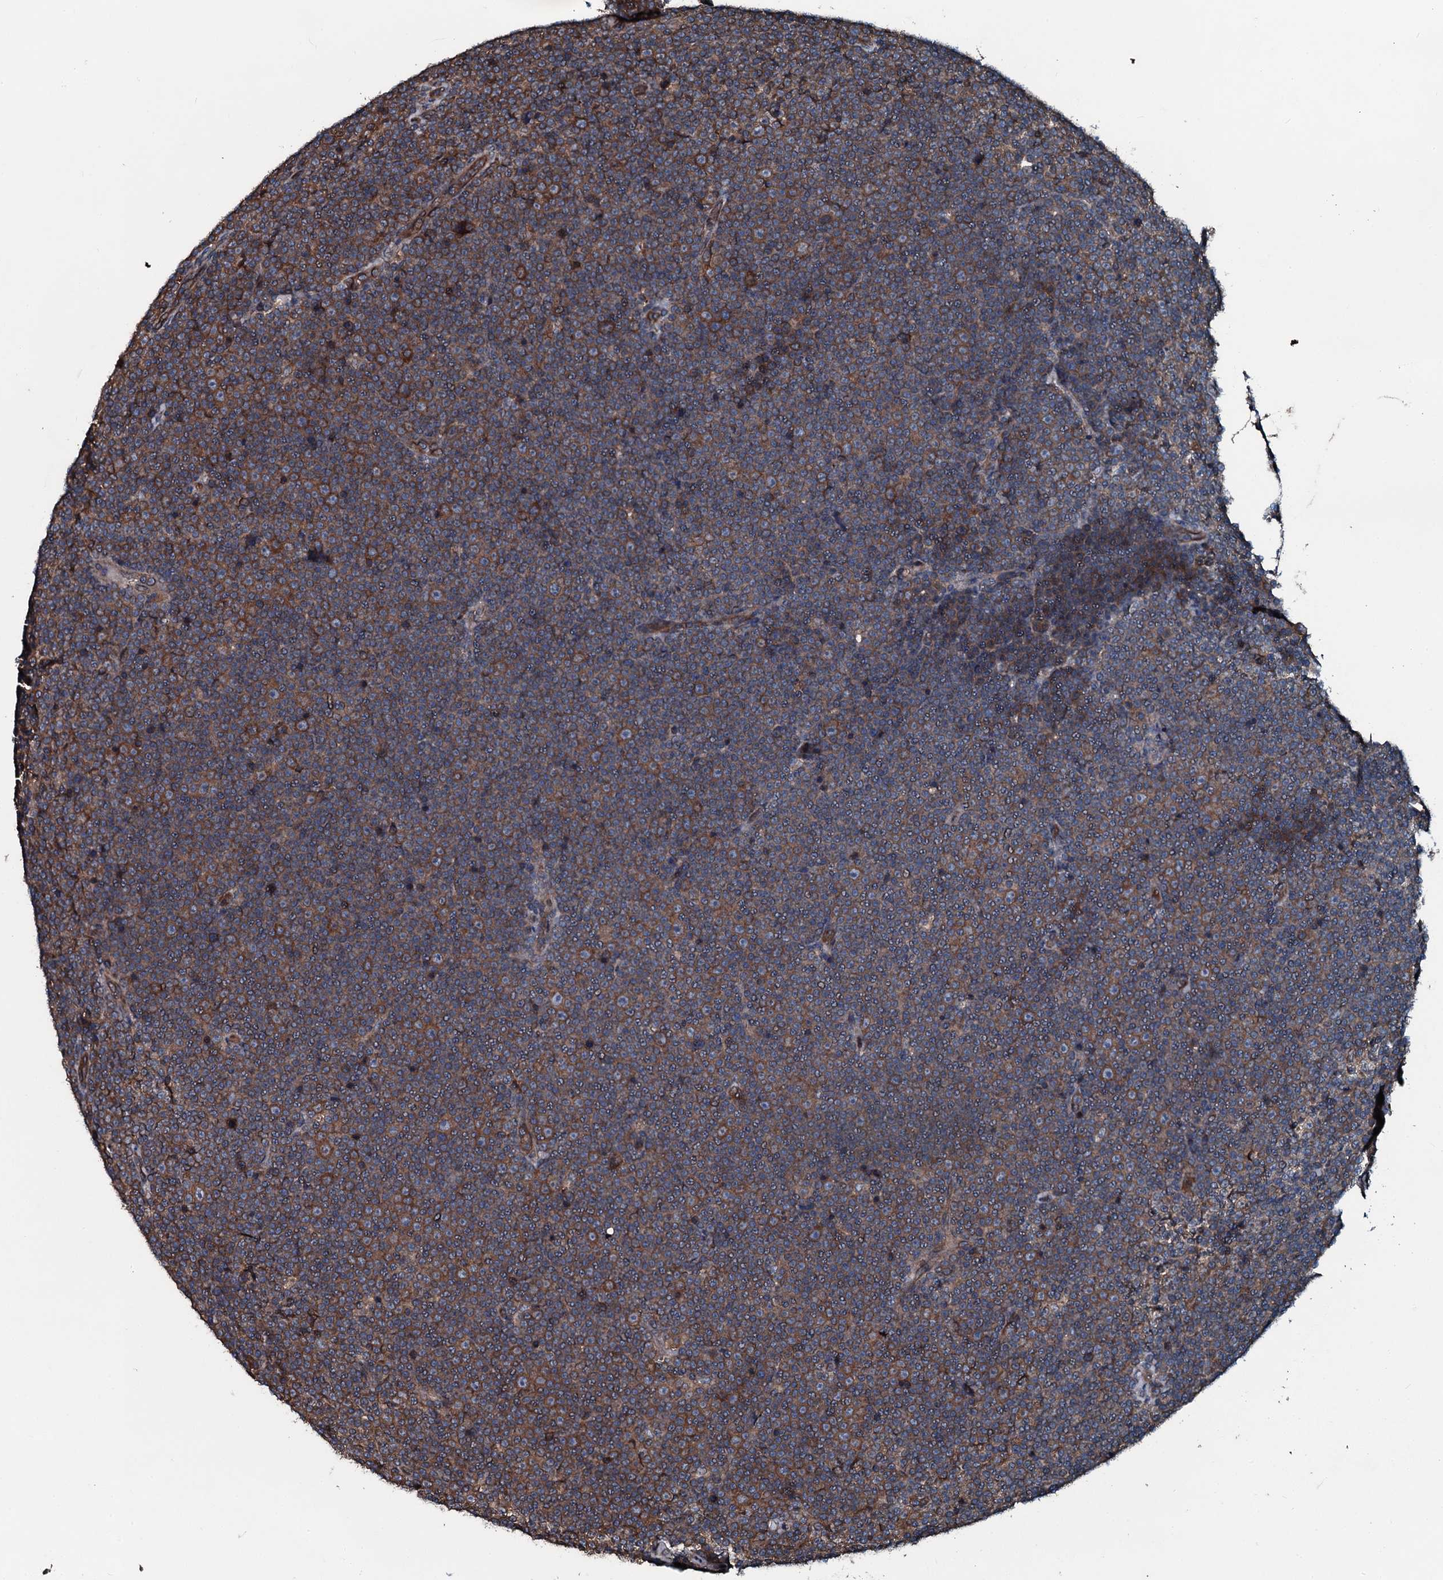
{"staining": {"intensity": "moderate", "quantity": ">75%", "location": "cytoplasmic/membranous"}, "tissue": "lymphoma", "cell_type": "Tumor cells", "image_type": "cancer", "snomed": [{"axis": "morphology", "description": "Malignant lymphoma, non-Hodgkin's type, Low grade"}, {"axis": "topography", "description": "Lymph node"}], "caption": "DAB (3,3'-diaminobenzidine) immunohistochemical staining of human malignant lymphoma, non-Hodgkin's type (low-grade) displays moderate cytoplasmic/membranous protein positivity in approximately >75% of tumor cells.", "gene": "AARS1", "patient": {"sex": "female", "age": 67}}